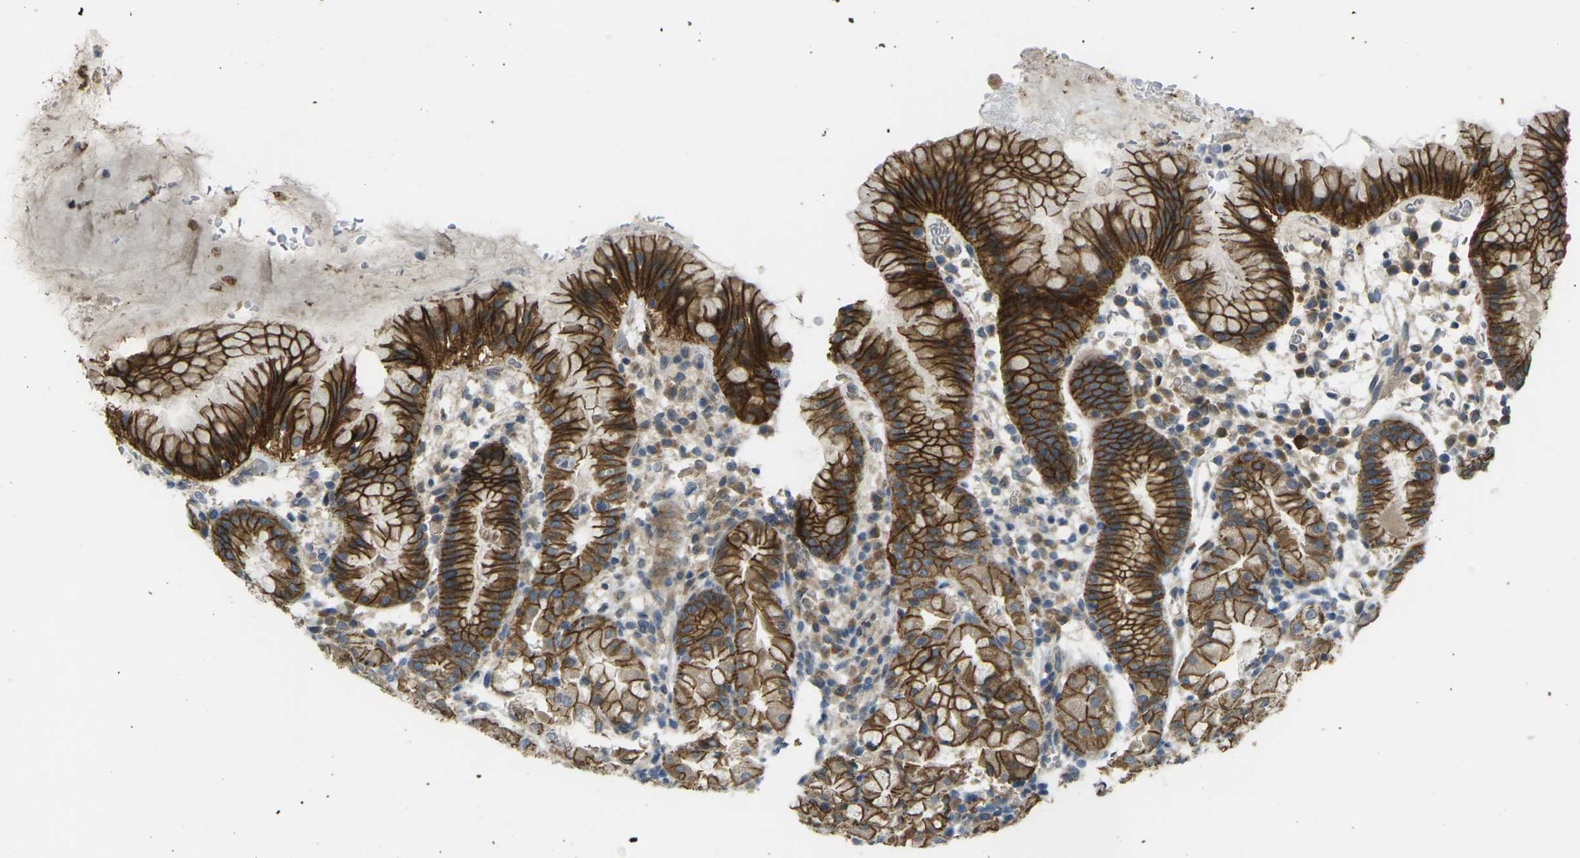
{"staining": {"intensity": "strong", "quantity": ">75%", "location": "cytoplasmic/membranous"}, "tissue": "stomach", "cell_type": "Glandular cells", "image_type": "normal", "snomed": [{"axis": "morphology", "description": "Normal tissue, NOS"}, {"axis": "topography", "description": "Stomach"}, {"axis": "topography", "description": "Stomach, lower"}], "caption": "Immunohistochemistry of unremarkable human stomach exhibits high levels of strong cytoplasmic/membranous positivity in approximately >75% of glandular cells. (DAB (3,3'-diaminobenzidine) IHC, brown staining for protein, blue staining for nuclei).", "gene": "RHBDD1", "patient": {"sex": "female", "age": 75}}